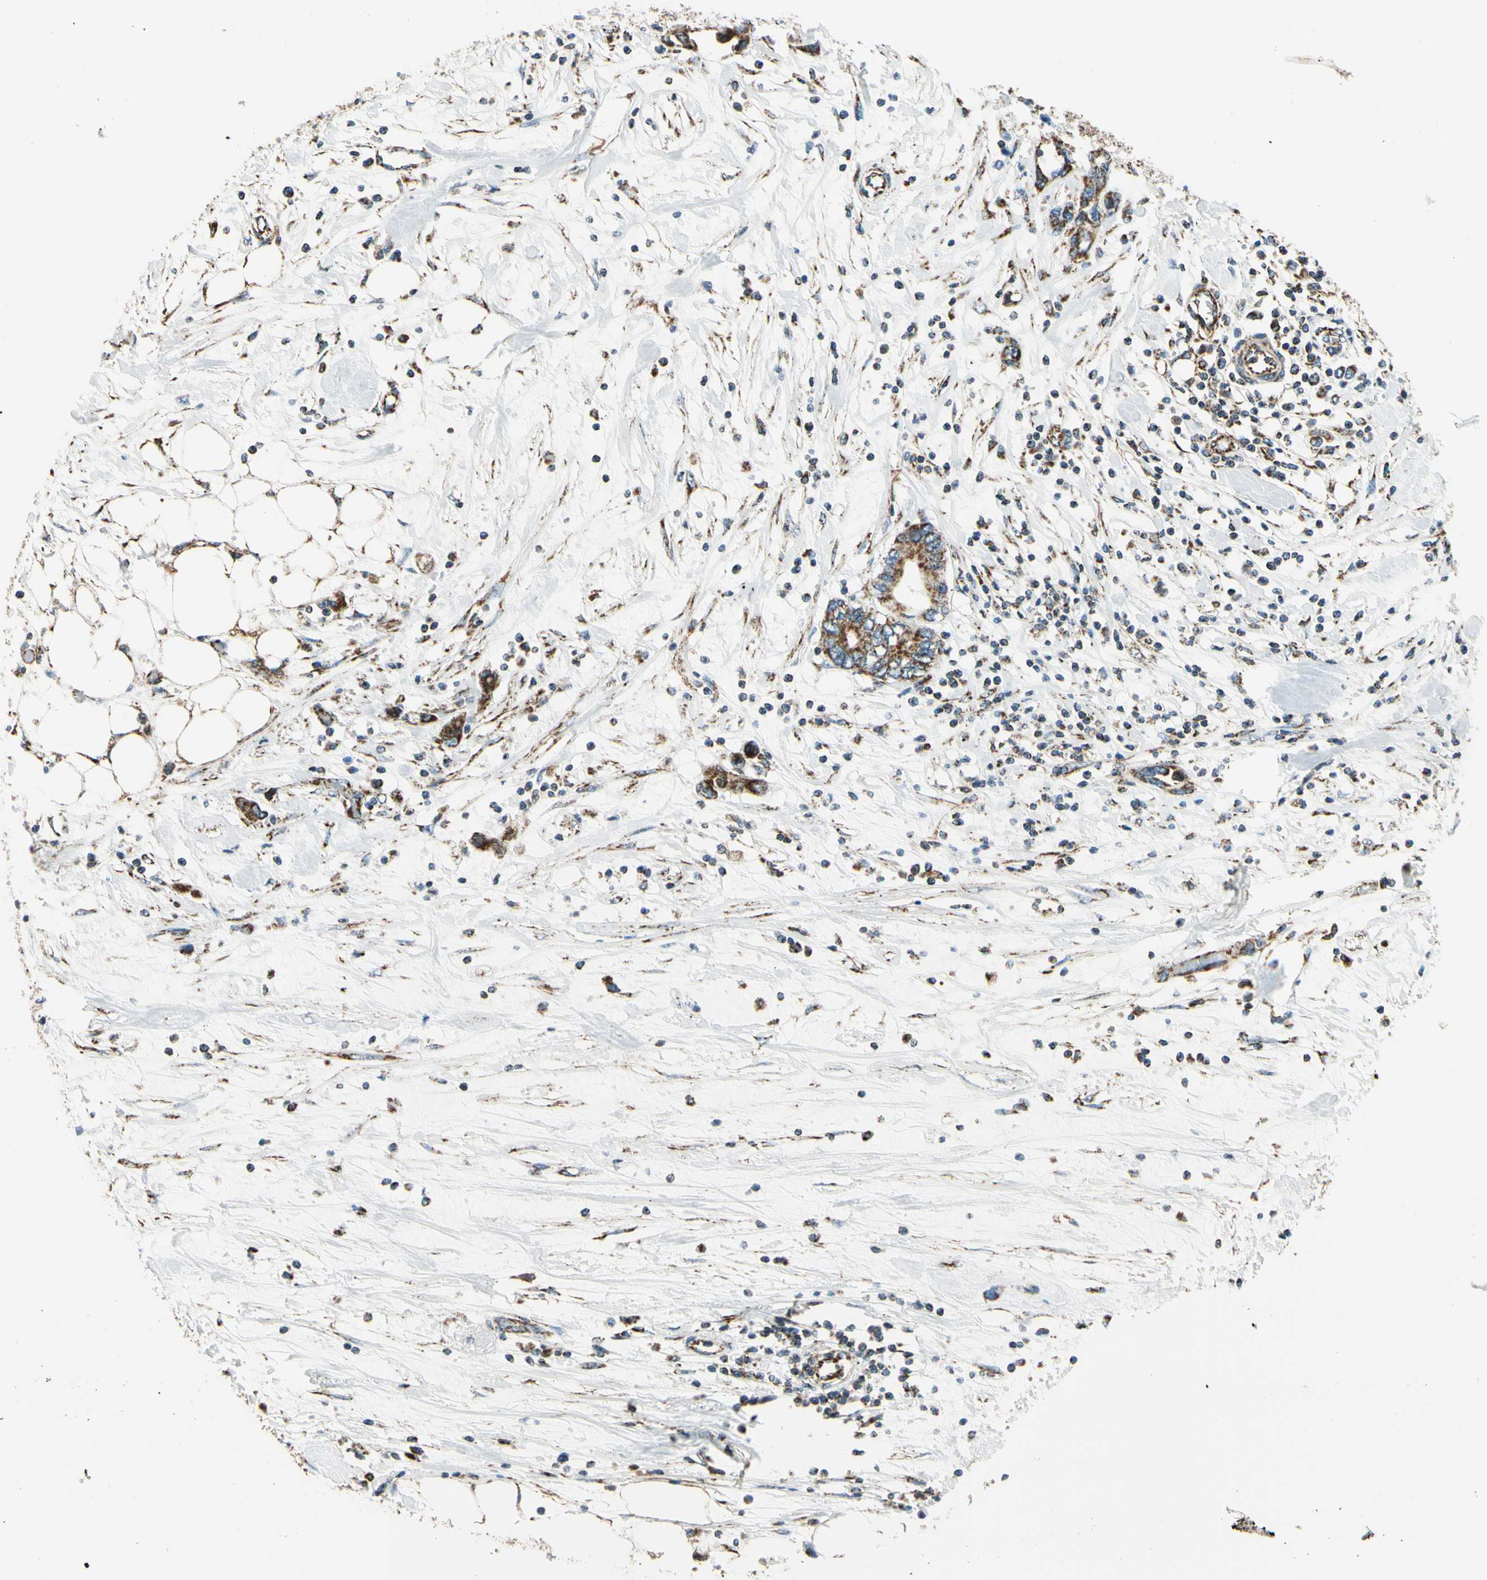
{"staining": {"intensity": "strong", "quantity": ">75%", "location": "cytoplasmic/membranous"}, "tissue": "pancreatic cancer", "cell_type": "Tumor cells", "image_type": "cancer", "snomed": [{"axis": "morphology", "description": "Adenocarcinoma, NOS"}, {"axis": "topography", "description": "Pancreas"}], "caption": "DAB (3,3'-diaminobenzidine) immunohistochemical staining of pancreatic cancer (adenocarcinoma) displays strong cytoplasmic/membranous protein positivity in approximately >75% of tumor cells.", "gene": "MAVS", "patient": {"sex": "female", "age": 57}}